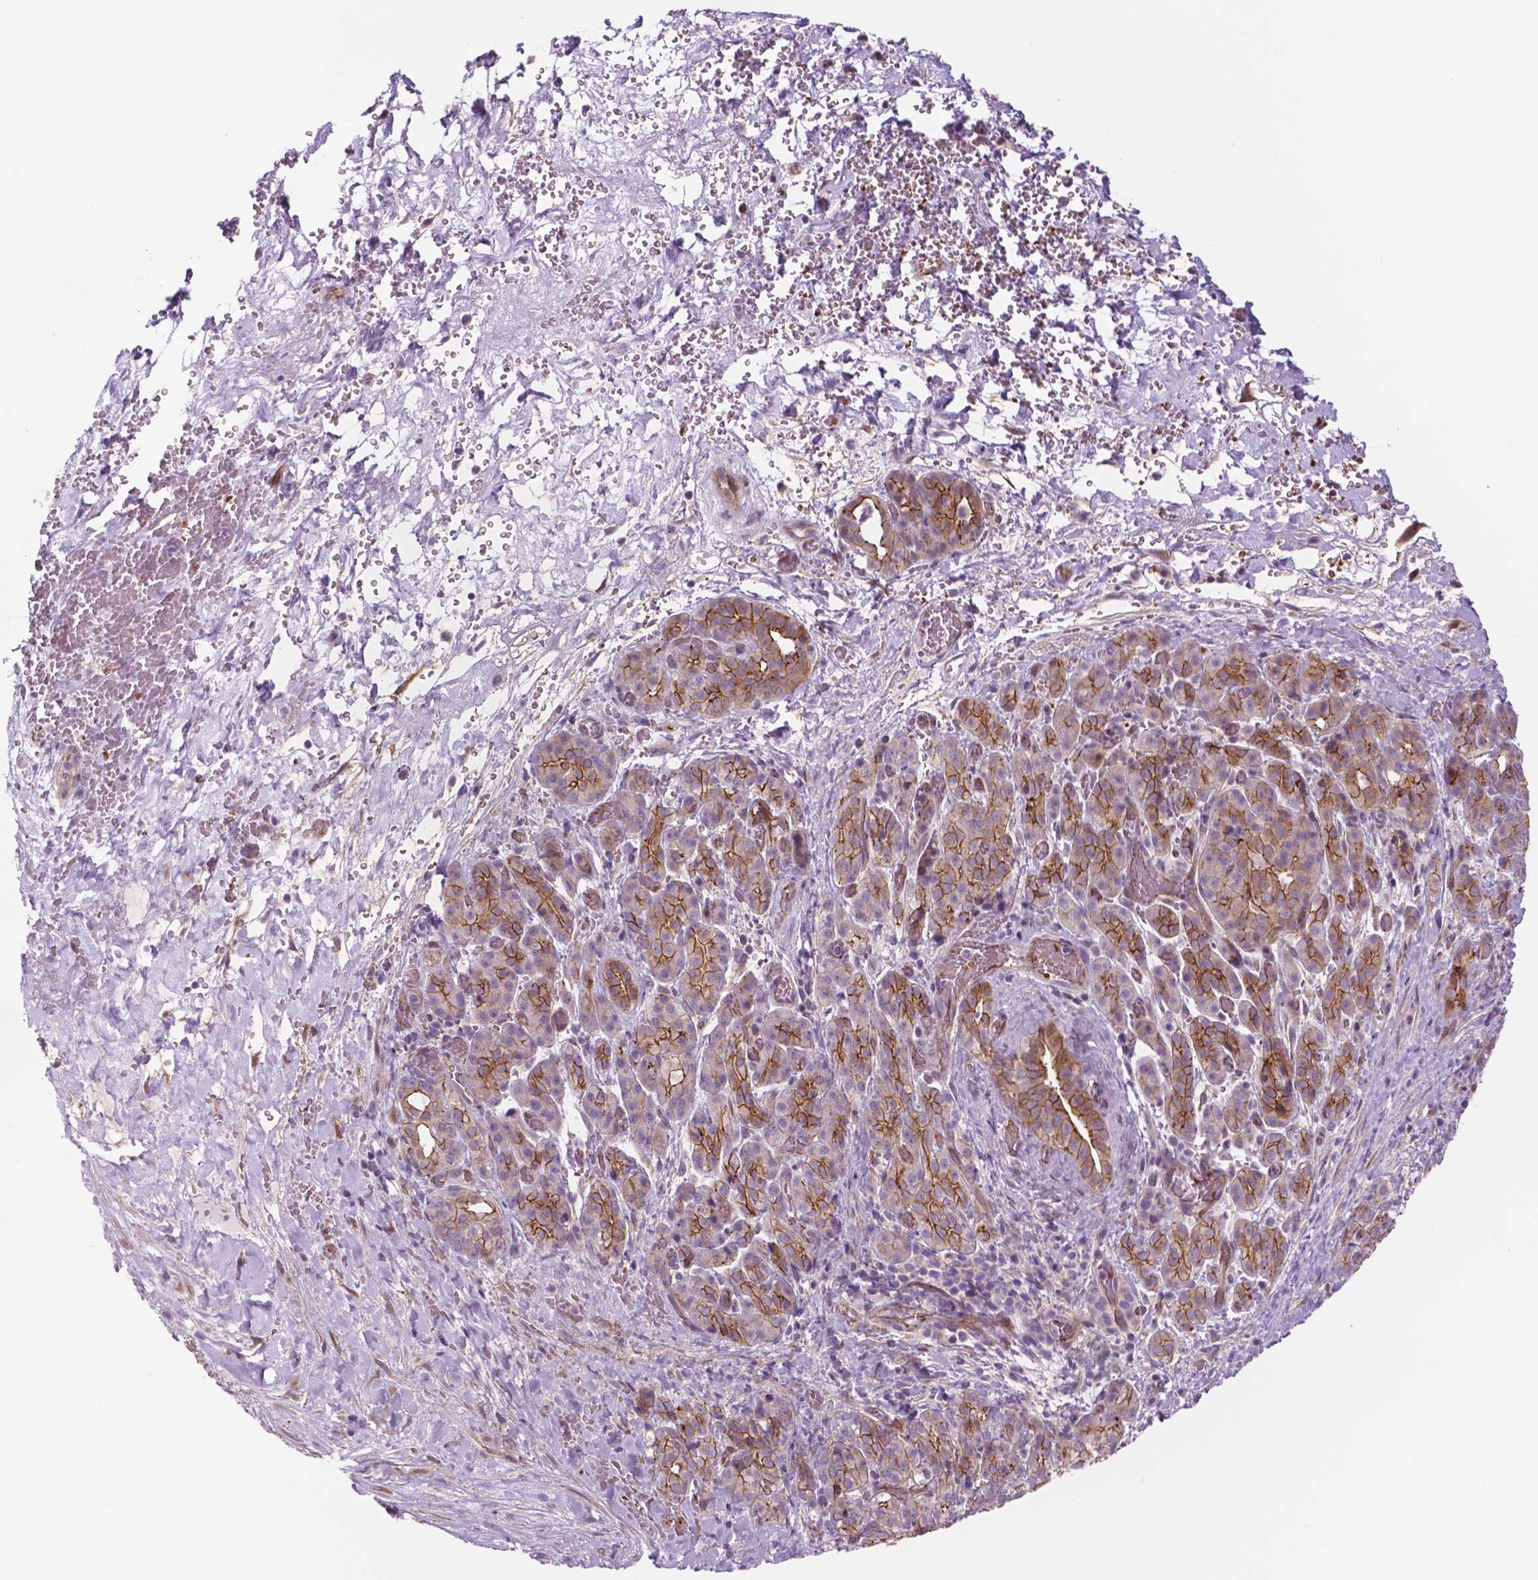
{"staining": {"intensity": "moderate", "quantity": "25%-75%", "location": "cytoplasmic/membranous"}, "tissue": "pancreatic cancer", "cell_type": "Tumor cells", "image_type": "cancer", "snomed": [{"axis": "morphology", "description": "Adenocarcinoma, NOS"}, {"axis": "topography", "description": "Pancreas"}], "caption": "Human adenocarcinoma (pancreatic) stained with a protein marker reveals moderate staining in tumor cells.", "gene": "RND3", "patient": {"sex": "male", "age": 44}}